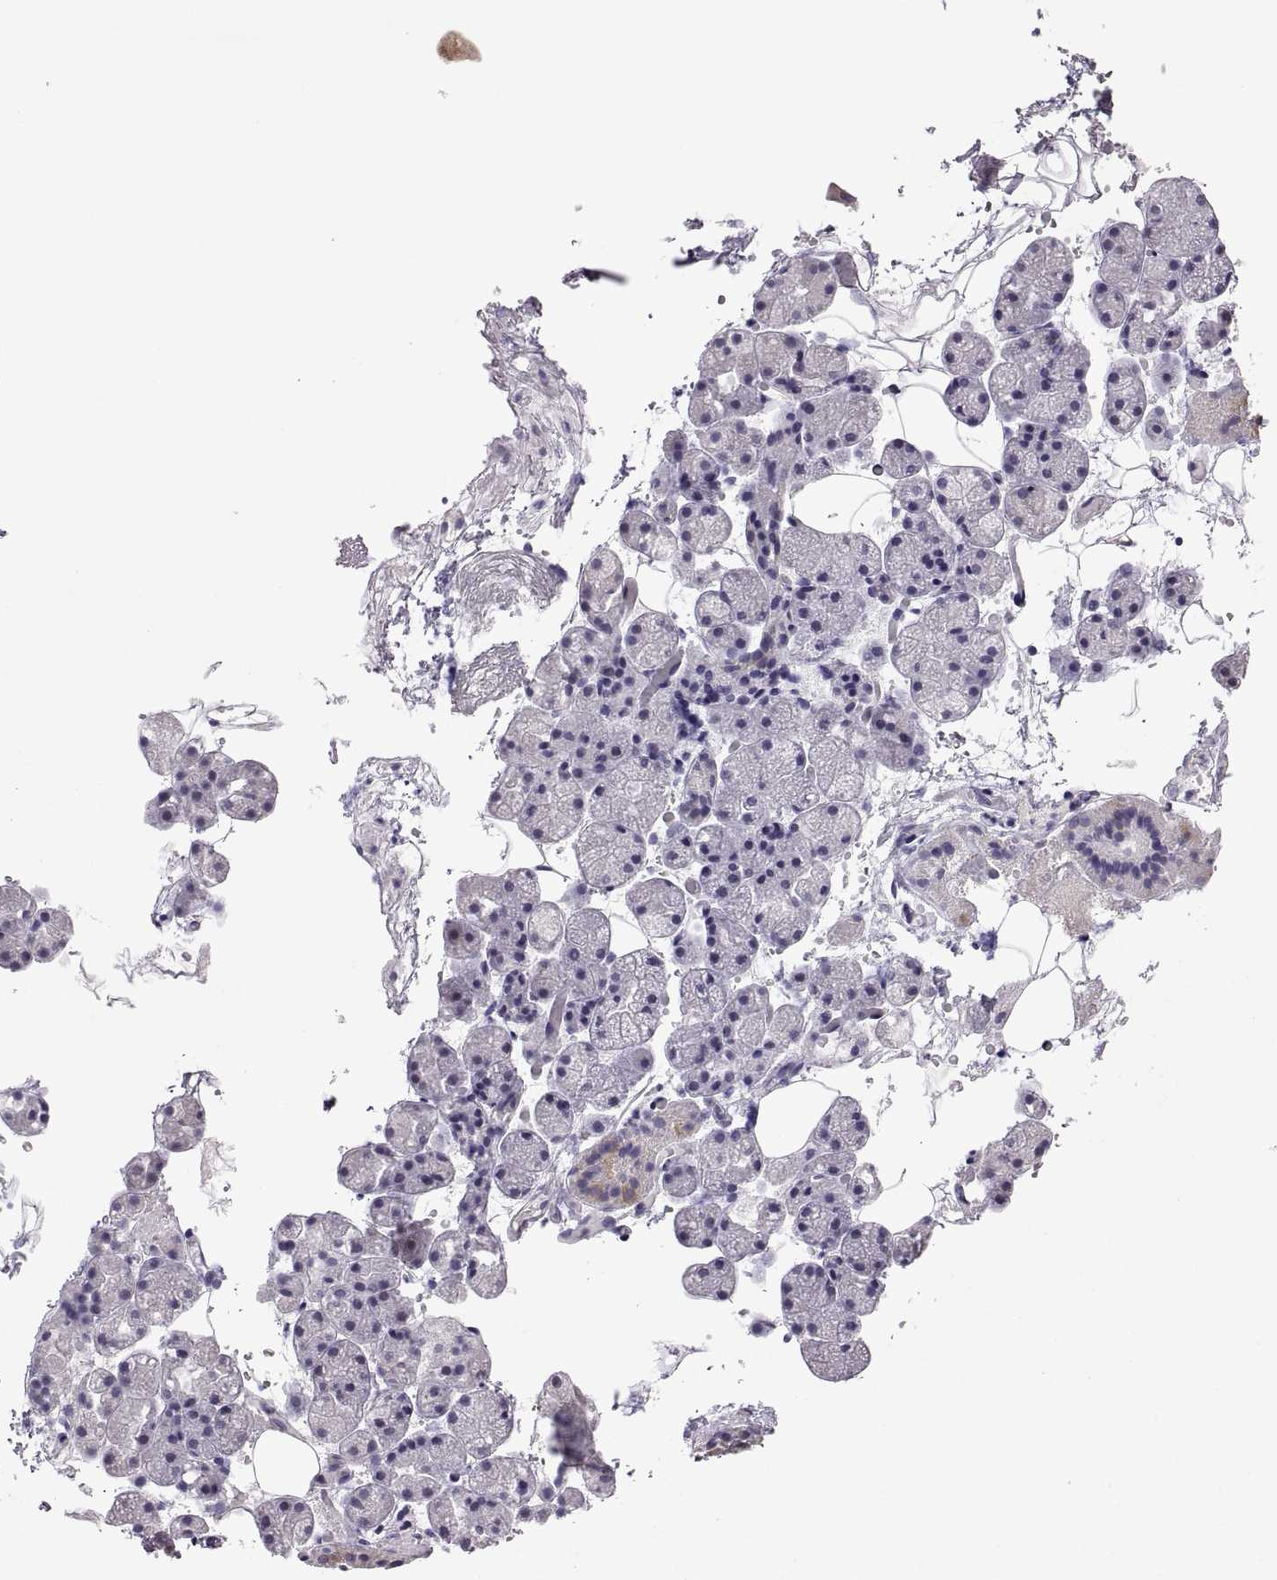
{"staining": {"intensity": "weak", "quantity": "<25%", "location": "cytoplasmic/membranous"}, "tissue": "salivary gland", "cell_type": "Glandular cells", "image_type": "normal", "snomed": [{"axis": "morphology", "description": "Normal tissue, NOS"}, {"axis": "topography", "description": "Salivary gland"}], "caption": "An immunohistochemistry (IHC) micrograph of normal salivary gland is shown. There is no staining in glandular cells of salivary gland. Nuclei are stained in blue.", "gene": "FAM170A", "patient": {"sex": "male", "age": 38}}